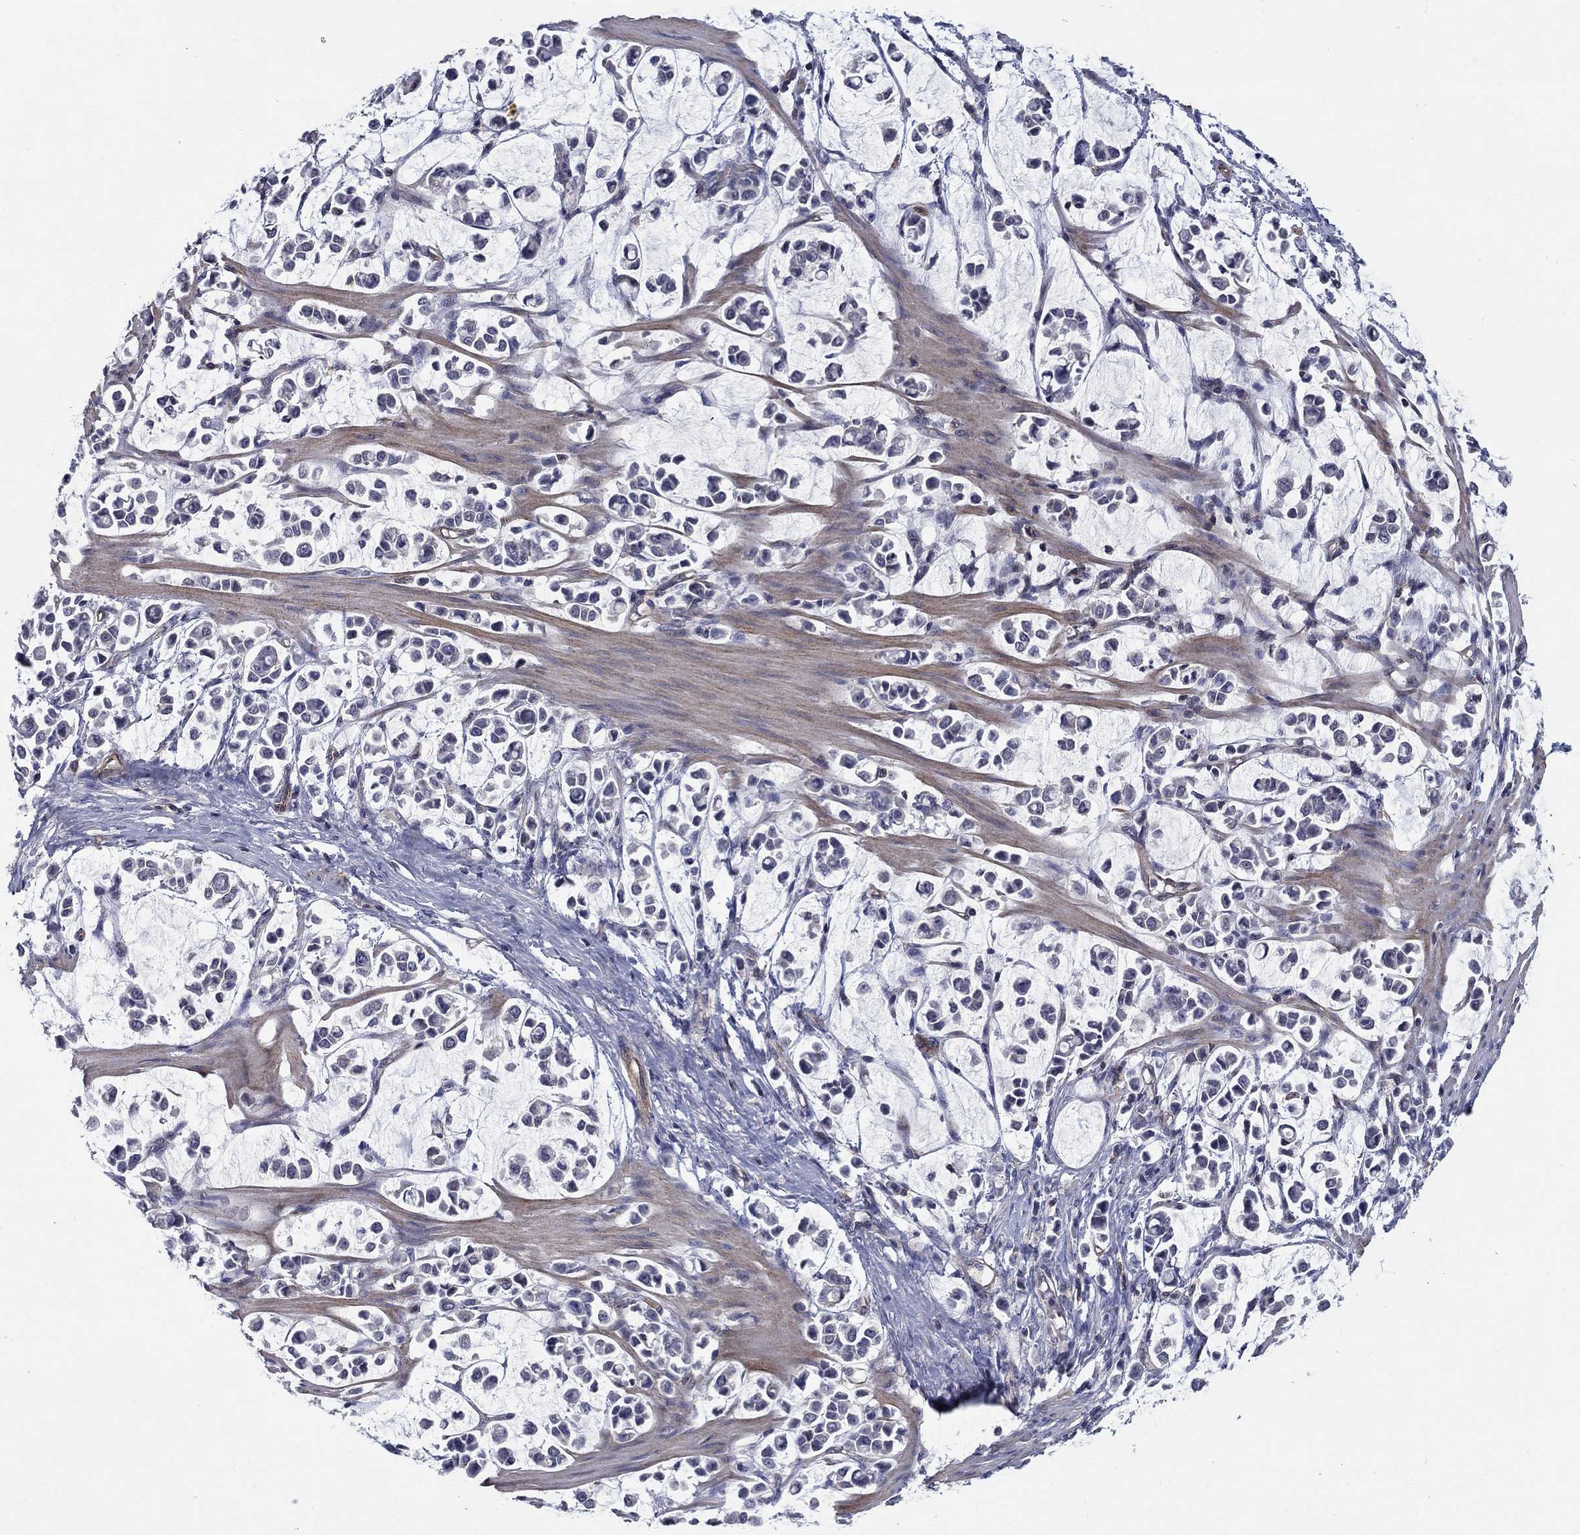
{"staining": {"intensity": "negative", "quantity": "none", "location": "none"}, "tissue": "stomach cancer", "cell_type": "Tumor cells", "image_type": "cancer", "snomed": [{"axis": "morphology", "description": "Adenocarcinoma, NOS"}, {"axis": "topography", "description": "Stomach"}], "caption": "Tumor cells are negative for brown protein staining in stomach cancer. The staining was performed using DAB to visualize the protein expression in brown, while the nuclei were stained in blue with hematoxylin (Magnification: 20x).", "gene": "PSD4", "patient": {"sex": "male", "age": 82}}